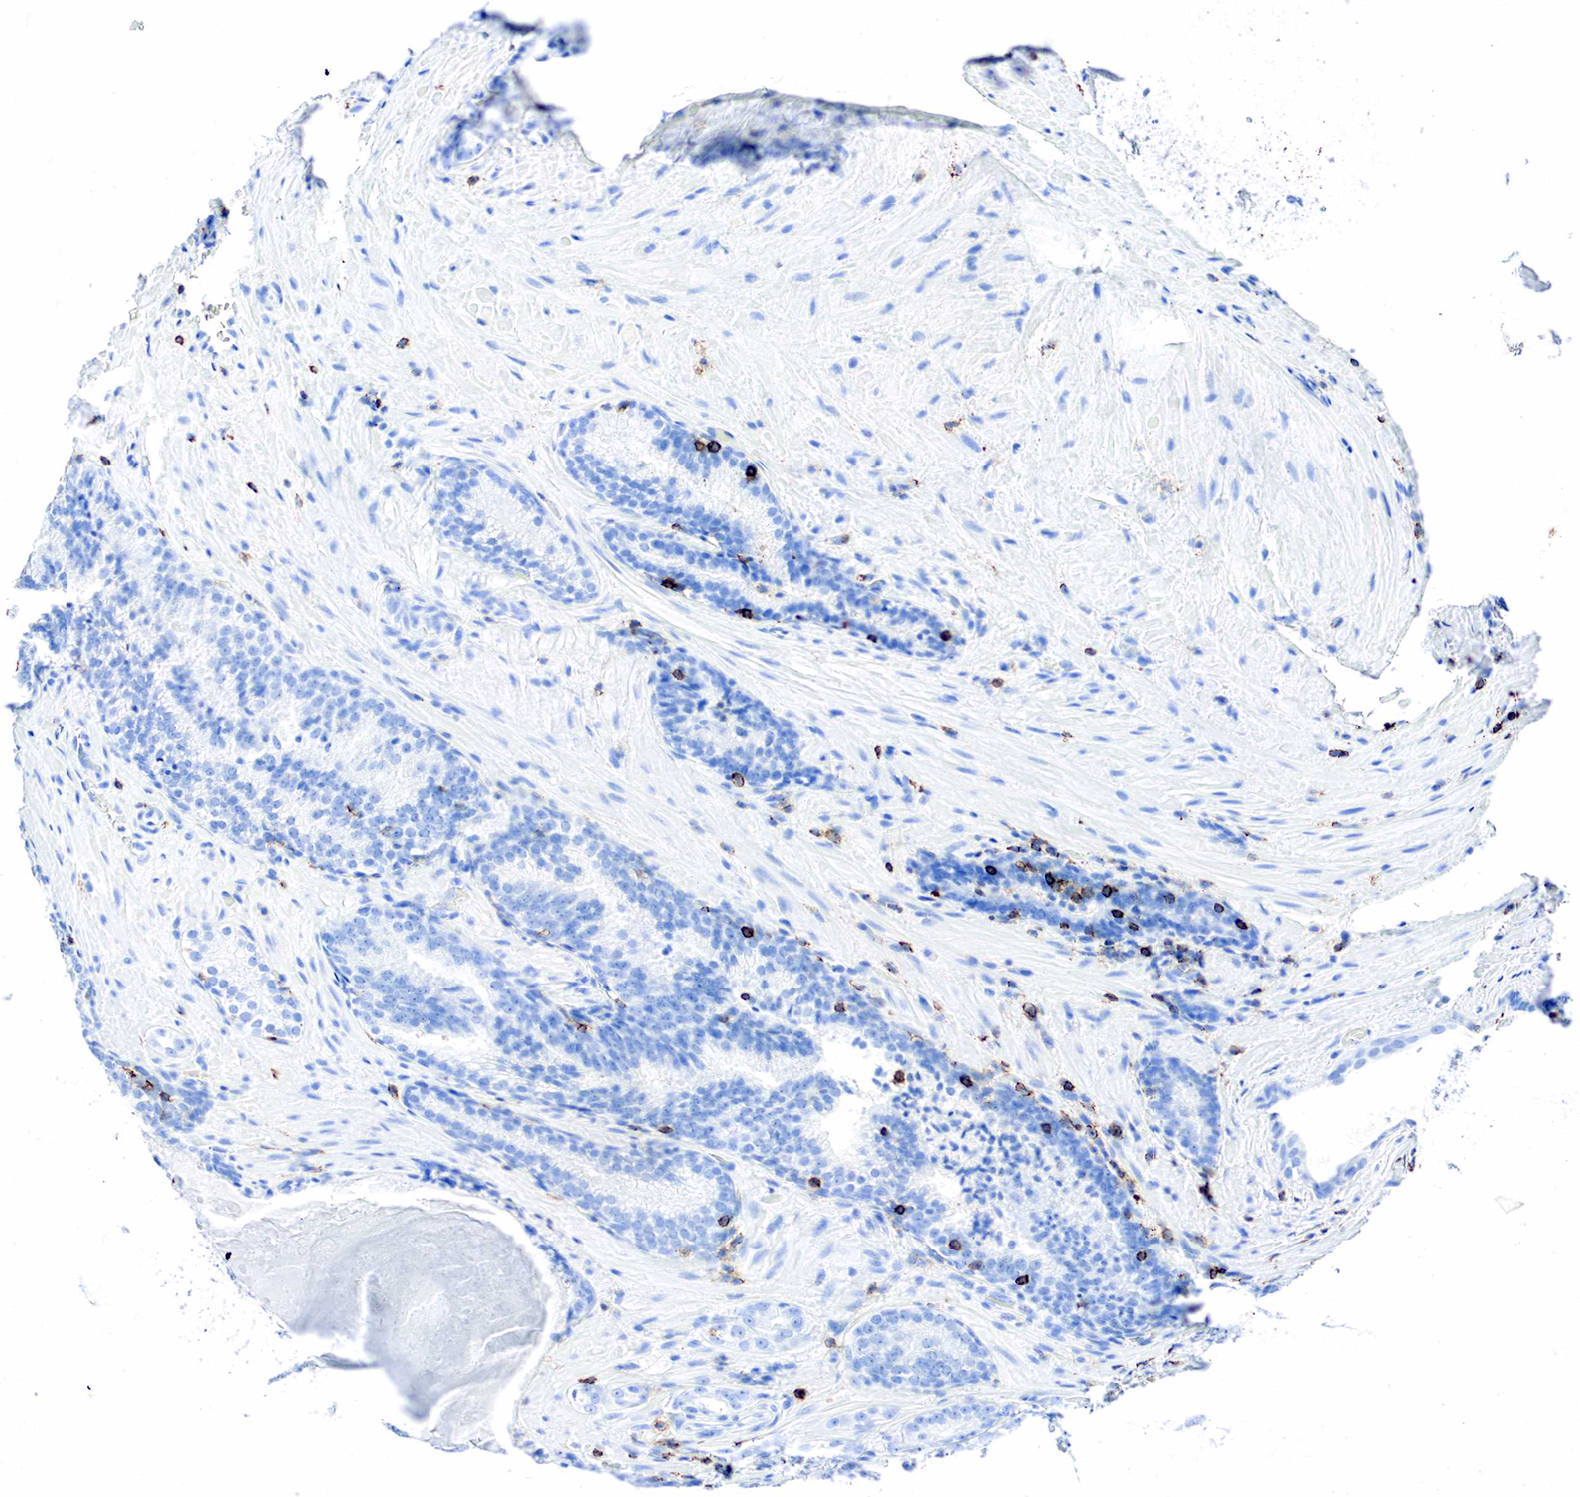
{"staining": {"intensity": "negative", "quantity": "none", "location": "none"}, "tissue": "prostate cancer", "cell_type": "Tumor cells", "image_type": "cancer", "snomed": [{"axis": "morphology", "description": "Adenocarcinoma, Medium grade"}, {"axis": "topography", "description": "Prostate"}], "caption": "IHC of prostate medium-grade adenocarcinoma displays no expression in tumor cells. (DAB immunohistochemistry visualized using brightfield microscopy, high magnification).", "gene": "PTPRC", "patient": {"sex": "male", "age": 60}}